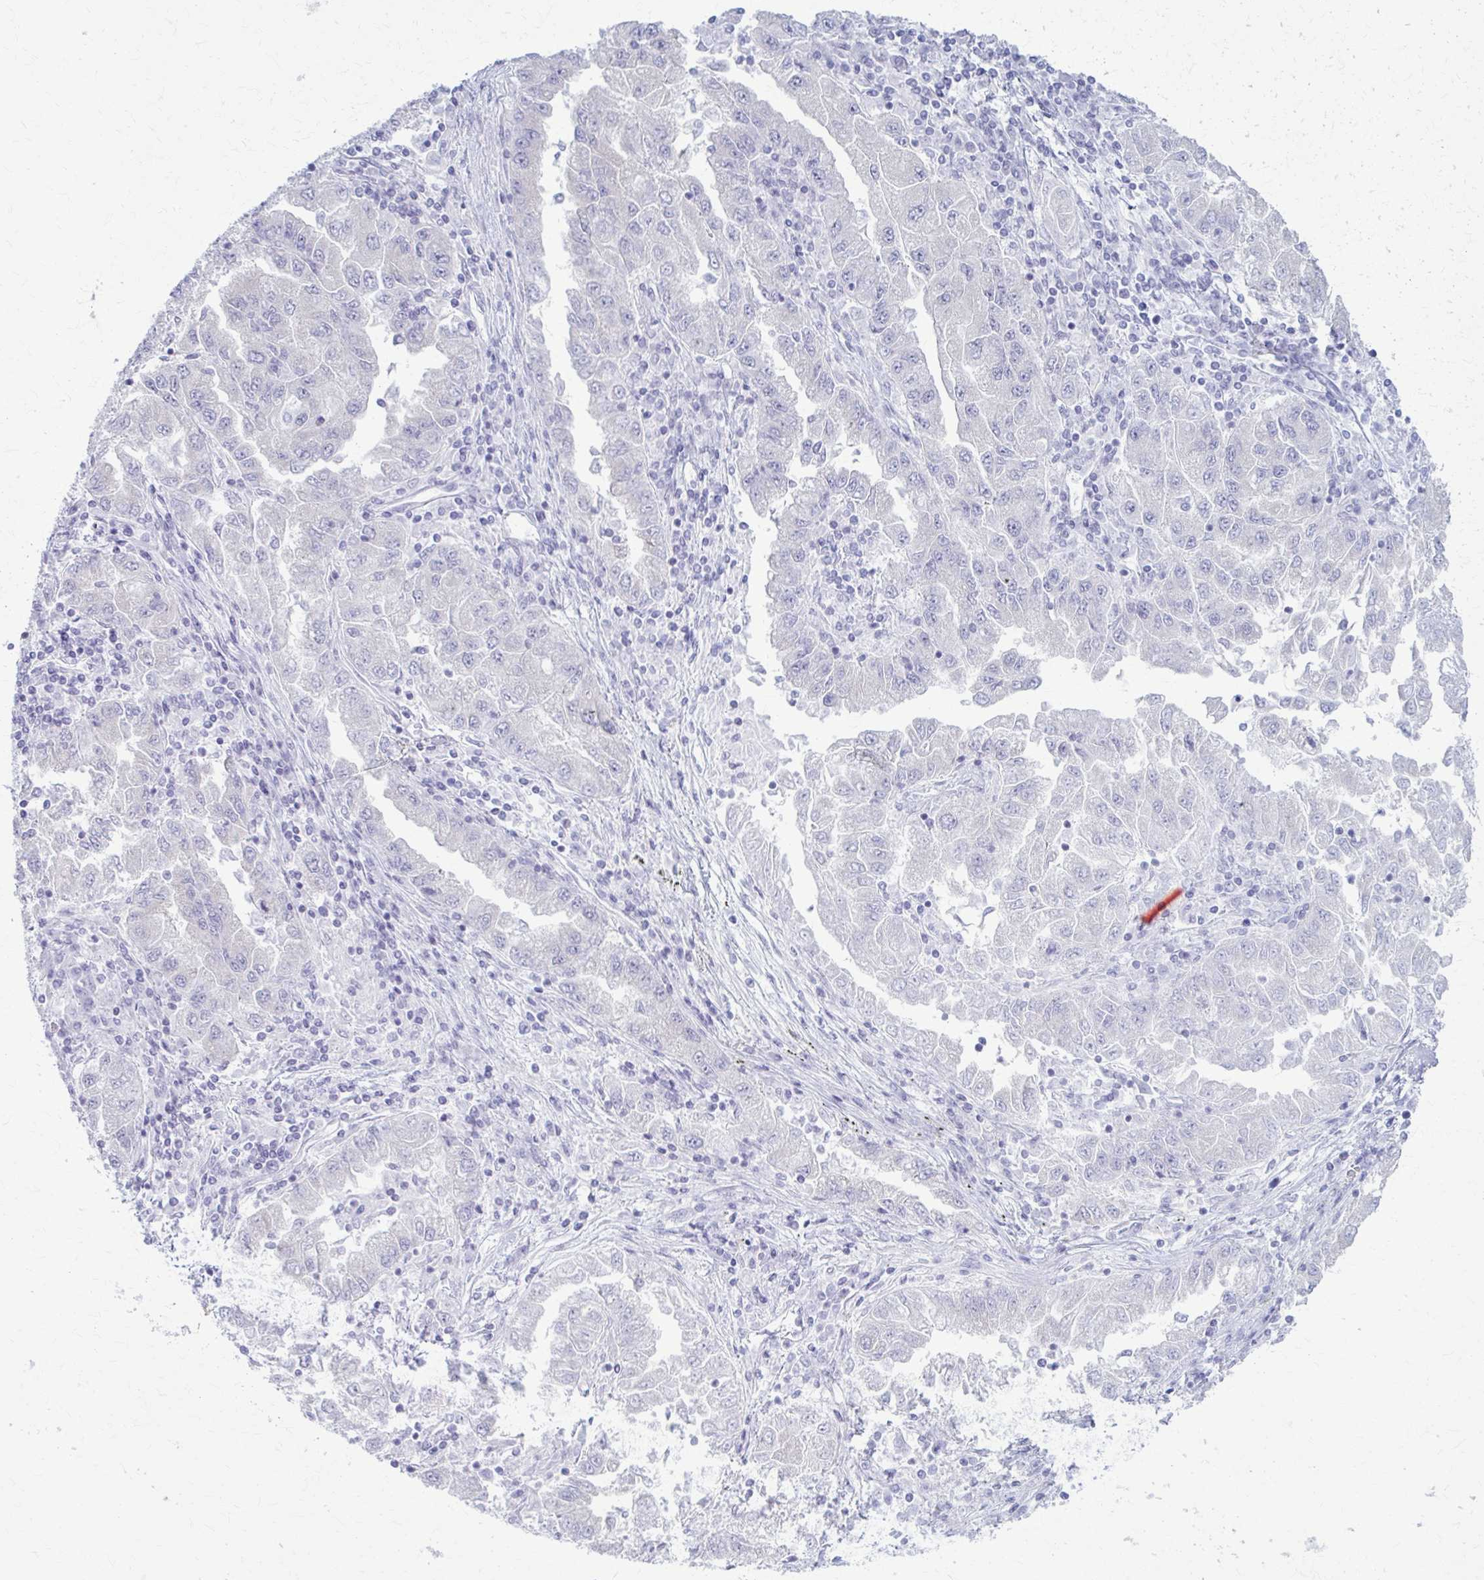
{"staining": {"intensity": "negative", "quantity": "none", "location": "none"}, "tissue": "lung cancer", "cell_type": "Tumor cells", "image_type": "cancer", "snomed": [{"axis": "morphology", "description": "Adenocarcinoma, NOS"}, {"axis": "morphology", "description": "Adenocarcinoma primary or metastatic"}, {"axis": "topography", "description": "Lung"}], "caption": "IHC of human lung cancer shows no staining in tumor cells.", "gene": "PRKRA", "patient": {"sex": "male", "age": 74}}